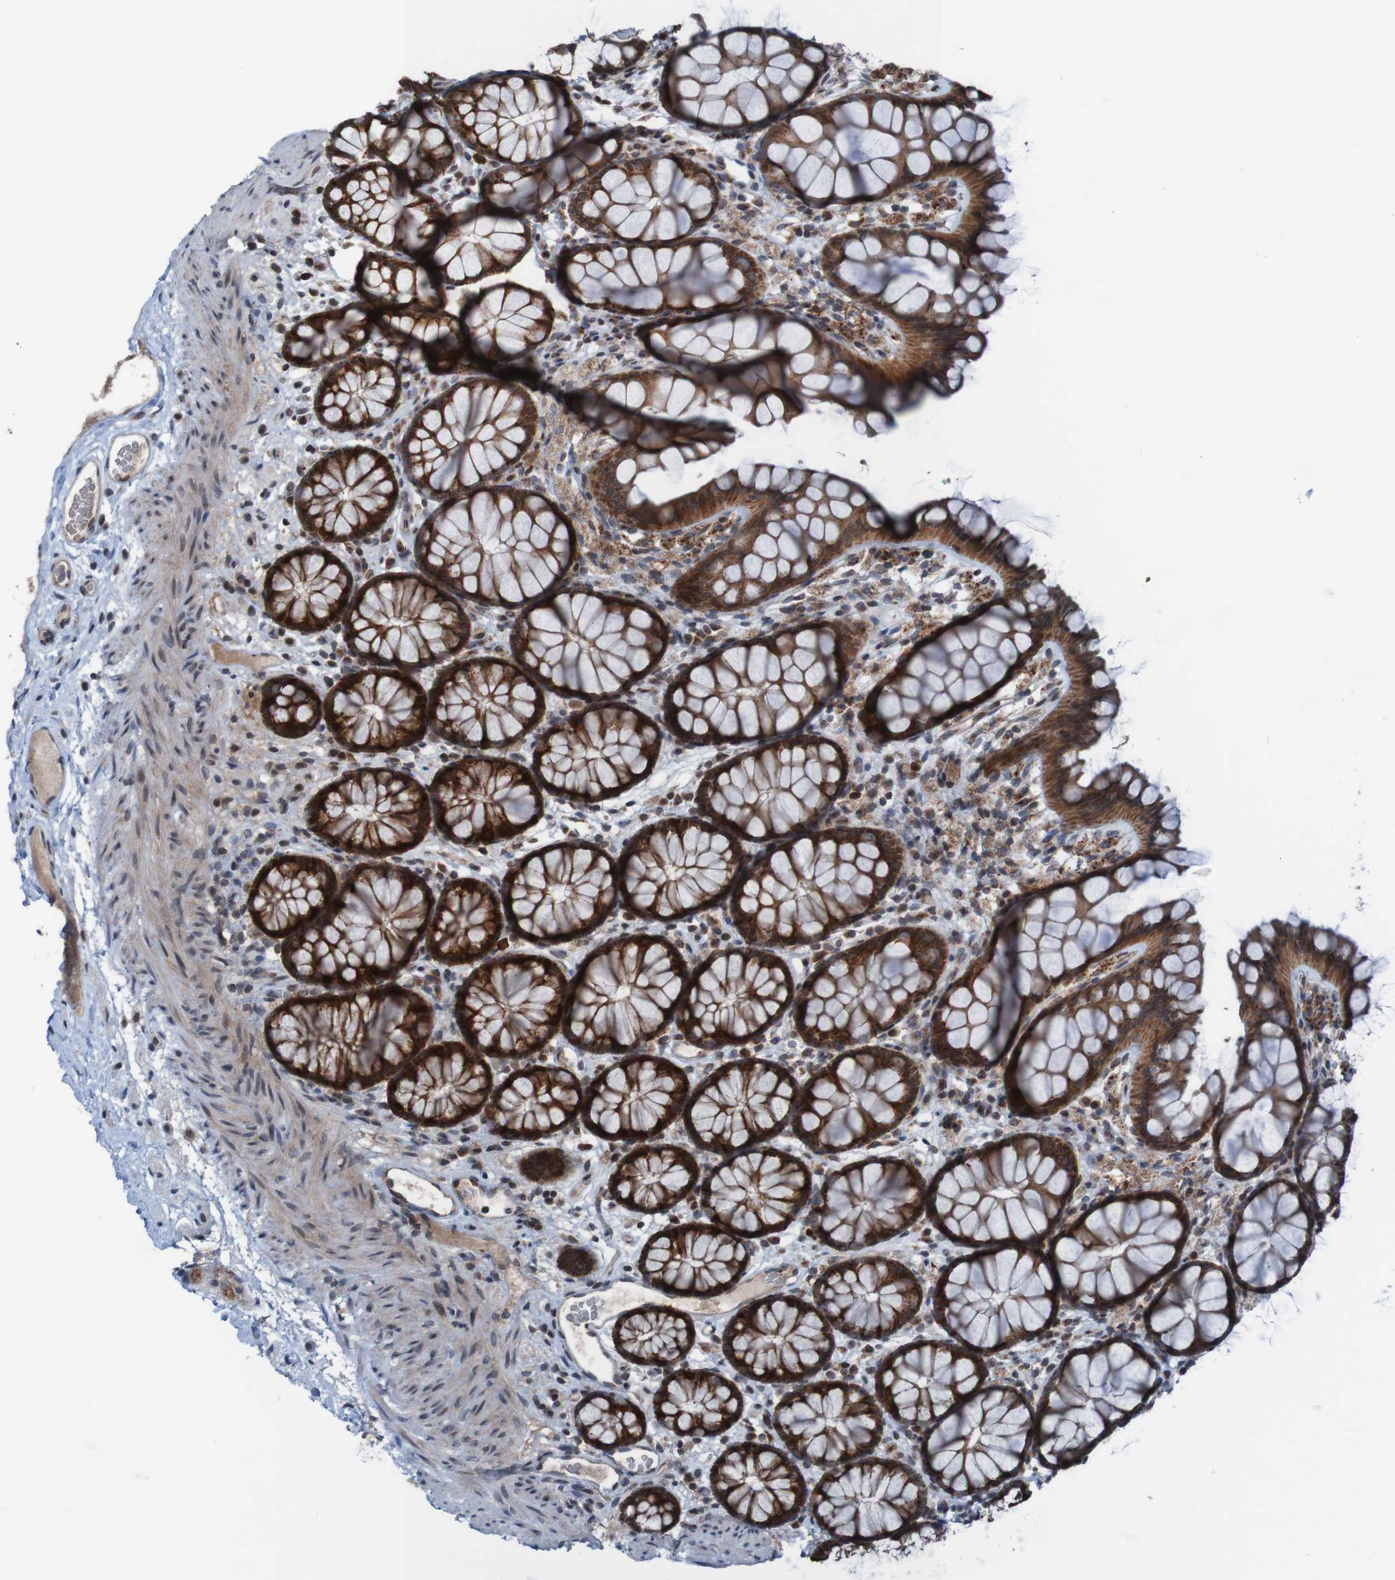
{"staining": {"intensity": "weak", "quantity": ">75%", "location": "cytoplasmic/membranous"}, "tissue": "colon", "cell_type": "Endothelial cells", "image_type": "normal", "snomed": [{"axis": "morphology", "description": "Normal tissue, NOS"}, {"axis": "topography", "description": "Colon"}], "caption": "Immunohistochemical staining of normal colon displays weak cytoplasmic/membranous protein expression in about >75% of endothelial cells.", "gene": "UNG", "patient": {"sex": "female", "age": 55}}